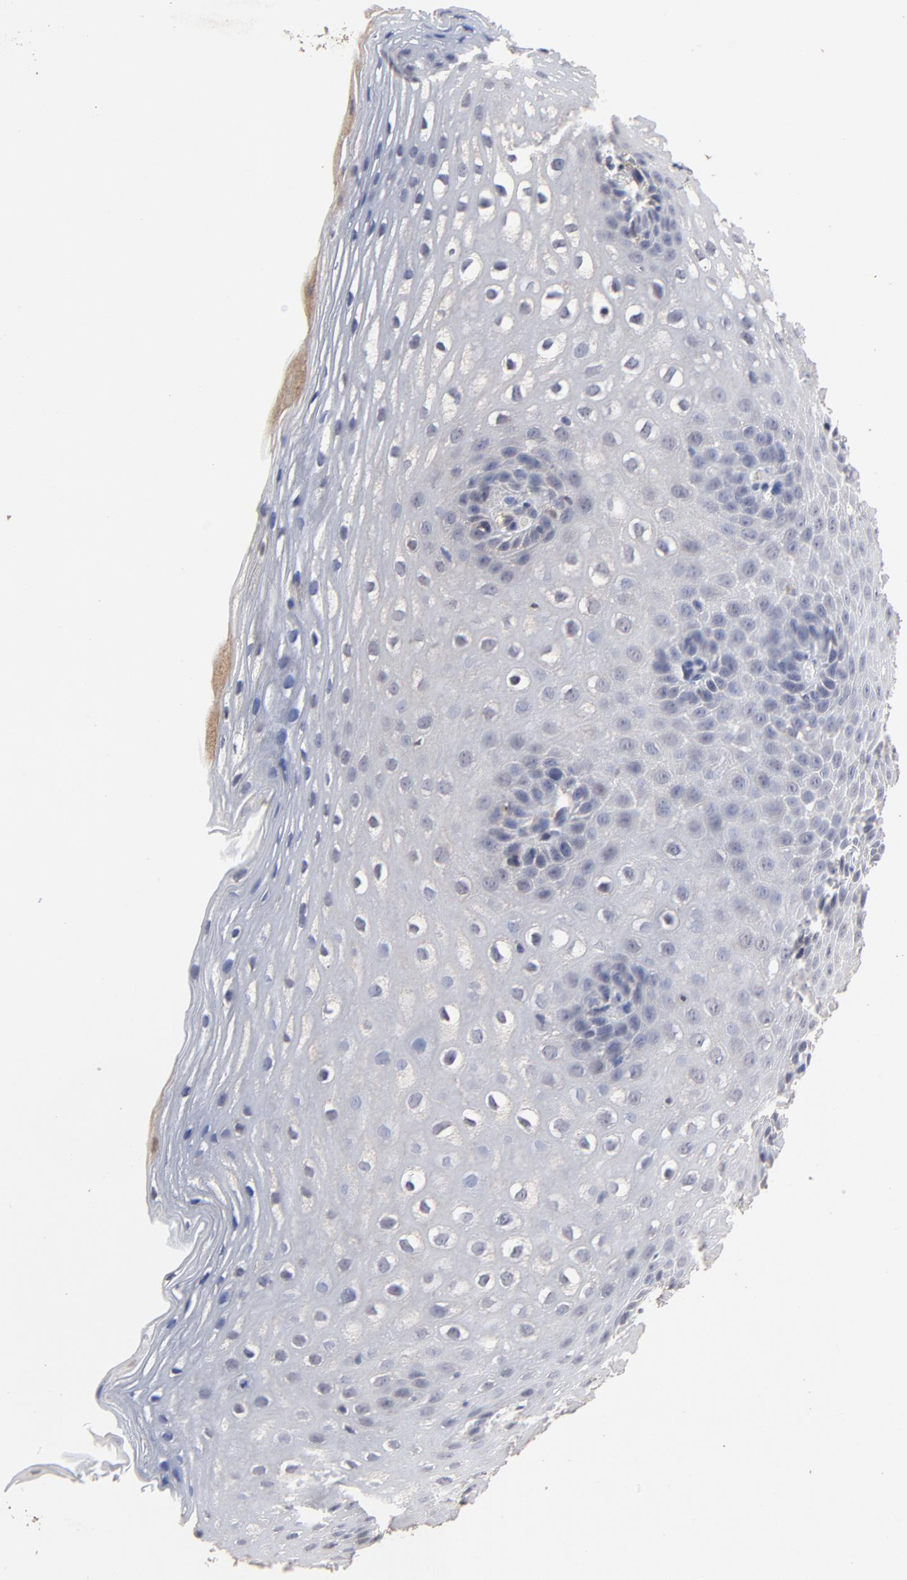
{"staining": {"intensity": "negative", "quantity": "none", "location": "none"}, "tissue": "esophagus", "cell_type": "Squamous epithelial cells", "image_type": "normal", "snomed": [{"axis": "morphology", "description": "Normal tissue, NOS"}, {"axis": "topography", "description": "Esophagus"}], "caption": "Histopathology image shows no protein expression in squamous epithelial cells of unremarkable esophagus.", "gene": "VPREB3", "patient": {"sex": "female", "age": 70}}